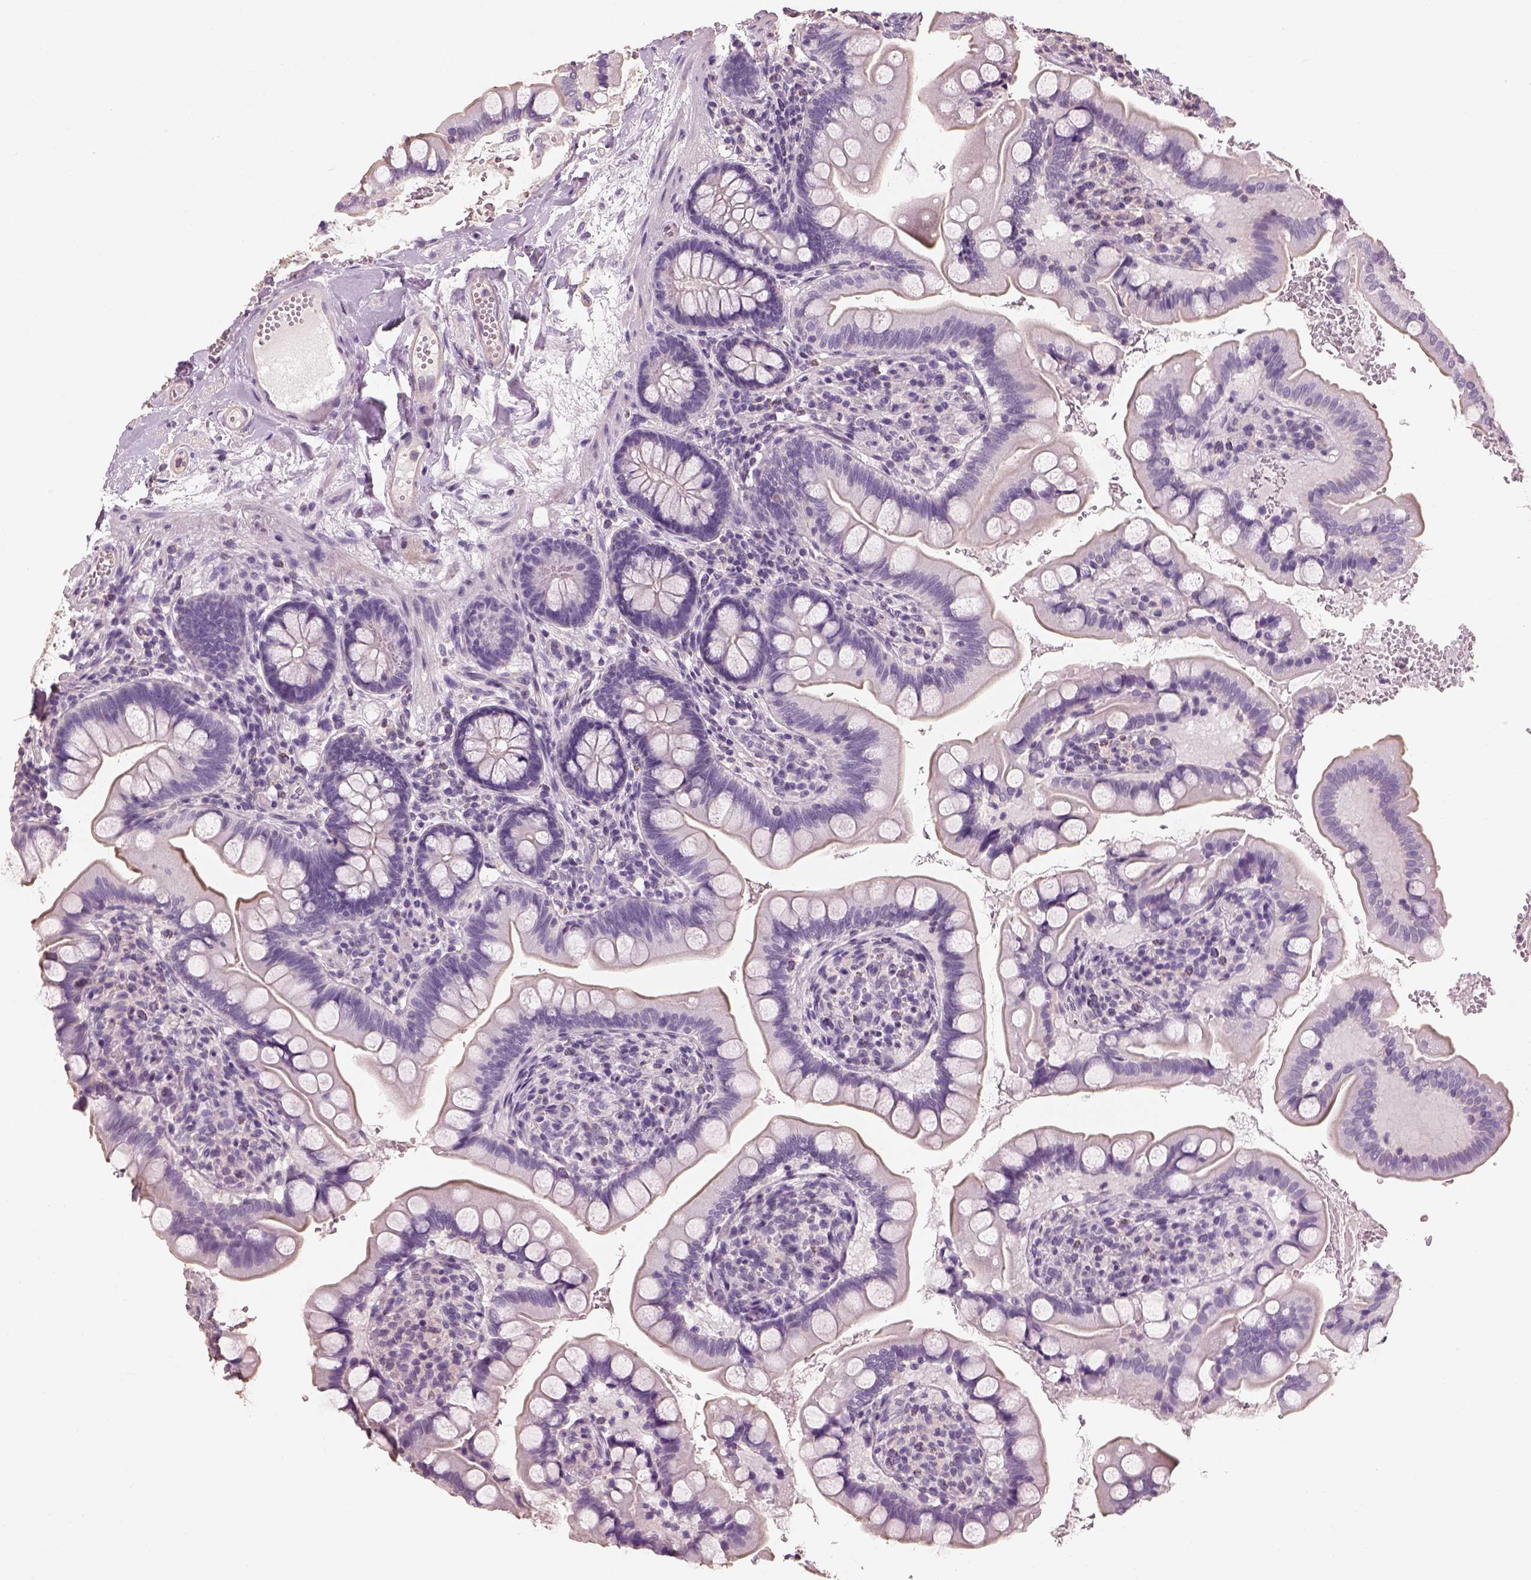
{"staining": {"intensity": "negative", "quantity": "none", "location": "none"}, "tissue": "small intestine", "cell_type": "Glandular cells", "image_type": "normal", "snomed": [{"axis": "morphology", "description": "Normal tissue, NOS"}, {"axis": "topography", "description": "Small intestine"}], "caption": "Immunohistochemistry of benign human small intestine exhibits no expression in glandular cells. Nuclei are stained in blue.", "gene": "OTUD6A", "patient": {"sex": "female", "age": 56}}